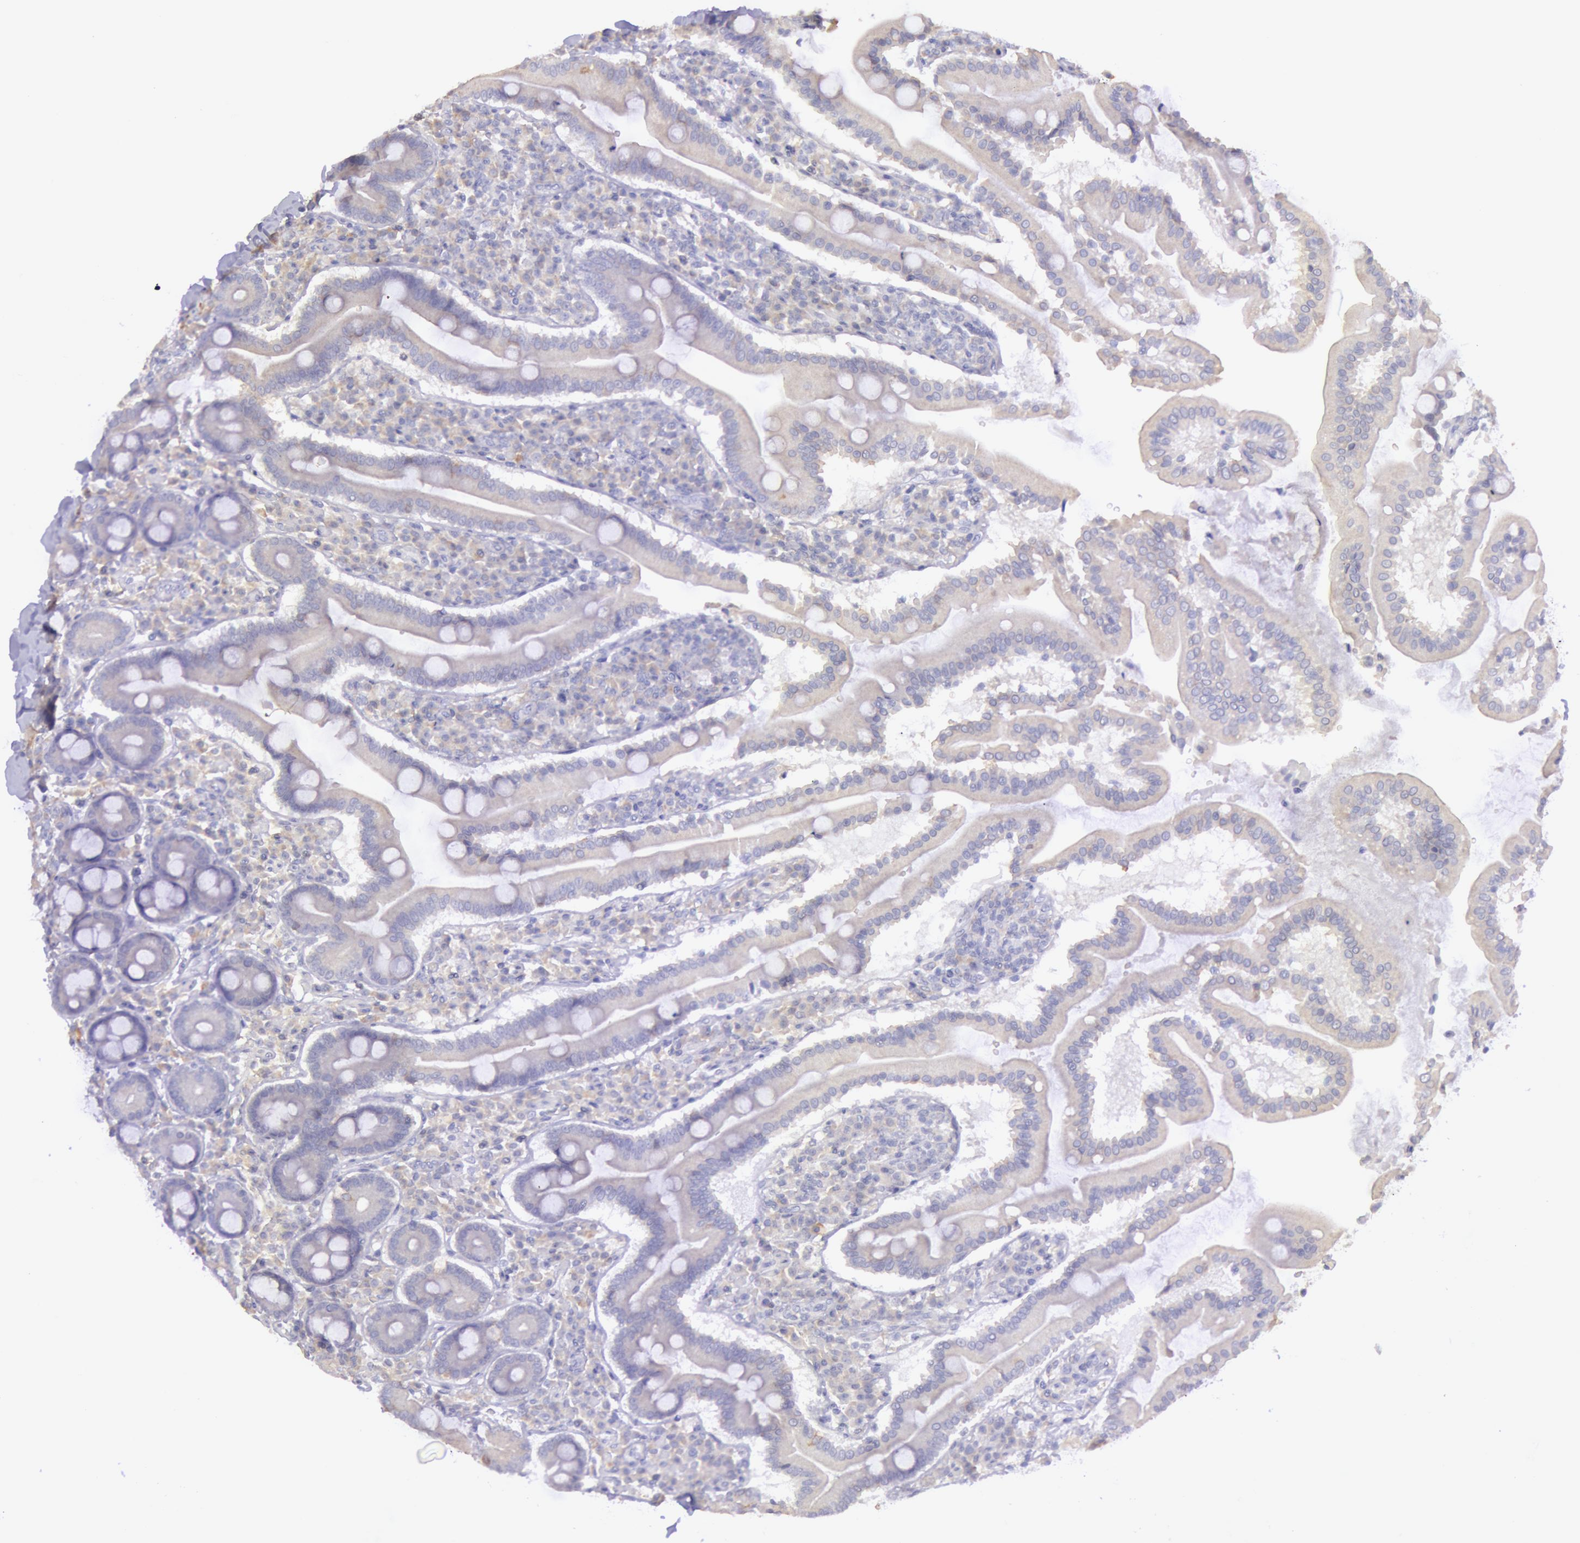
{"staining": {"intensity": "negative", "quantity": "none", "location": "none"}, "tissue": "duodenum", "cell_type": "Glandular cells", "image_type": "normal", "snomed": [{"axis": "morphology", "description": "Normal tissue, NOS"}, {"axis": "topography", "description": "Duodenum"}], "caption": "IHC histopathology image of unremarkable duodenum stained for a protein (brown), which demonstrates no positivity in glandular cells. (Immunohistochemistry (ihc), brightfield microscopy, high magnification).", "gene": "MYH1", "patient": {"sex": "male", "age": 50}}